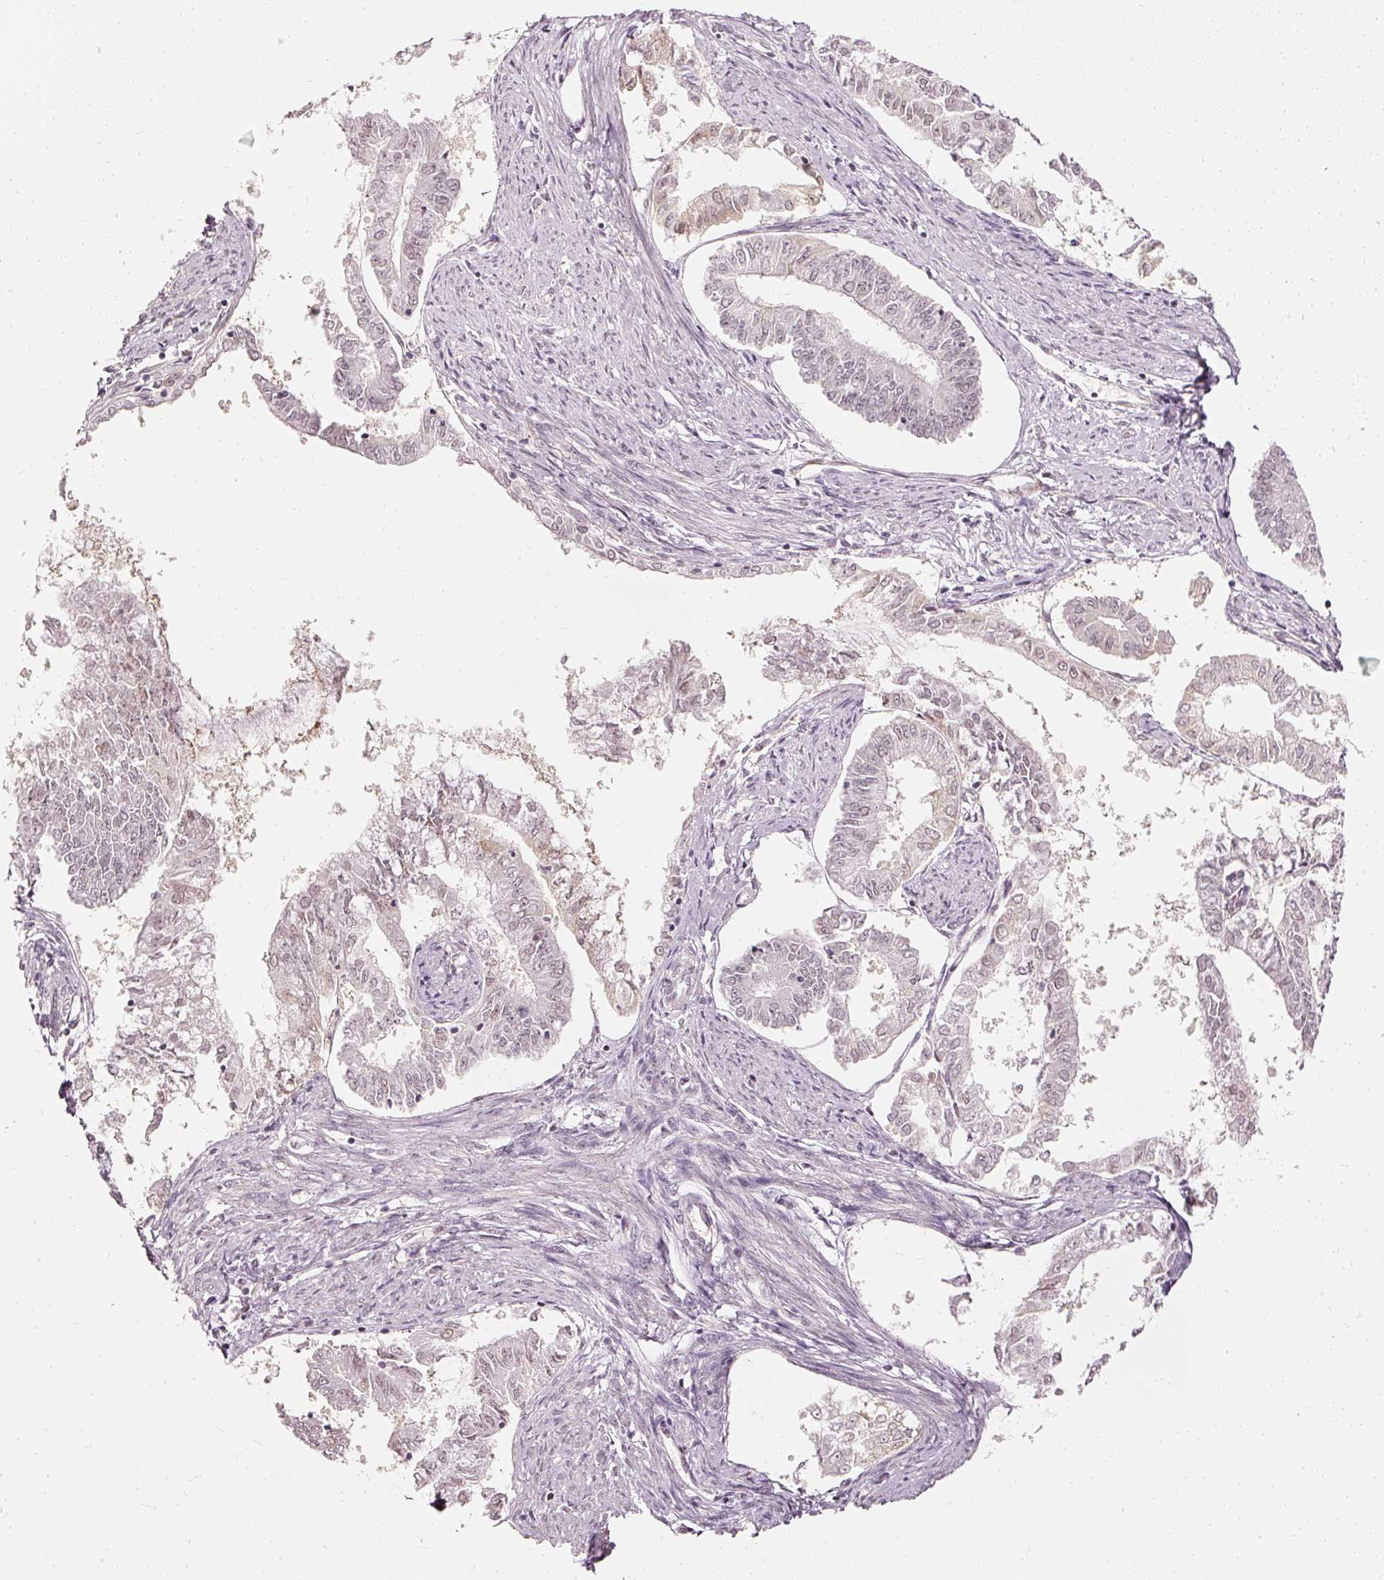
{"staining": {"intensity": "negative", "quantity": "none", "location": "none"}, "tissue": "endometrial cancer", "cell_type": "Tumor cells", "image_type": "cancer", "snomed": [{"axis": "morphology", "description": "Adenocarcinoma, NOS"}, {"axis": "topography", "description": "Endometrium"}], "caption": "Adenocarcinoma (endometrial) was stained to show a protein in brown. There is no significant expression in tumor cells. The staining is performed using DAB (3,3'-diaminobenzidine) brown chromogen with nuclei counter-stained in using hematoxylin.", "gene": "DRD2", "patient": {"sex": "female", "age": 76}}